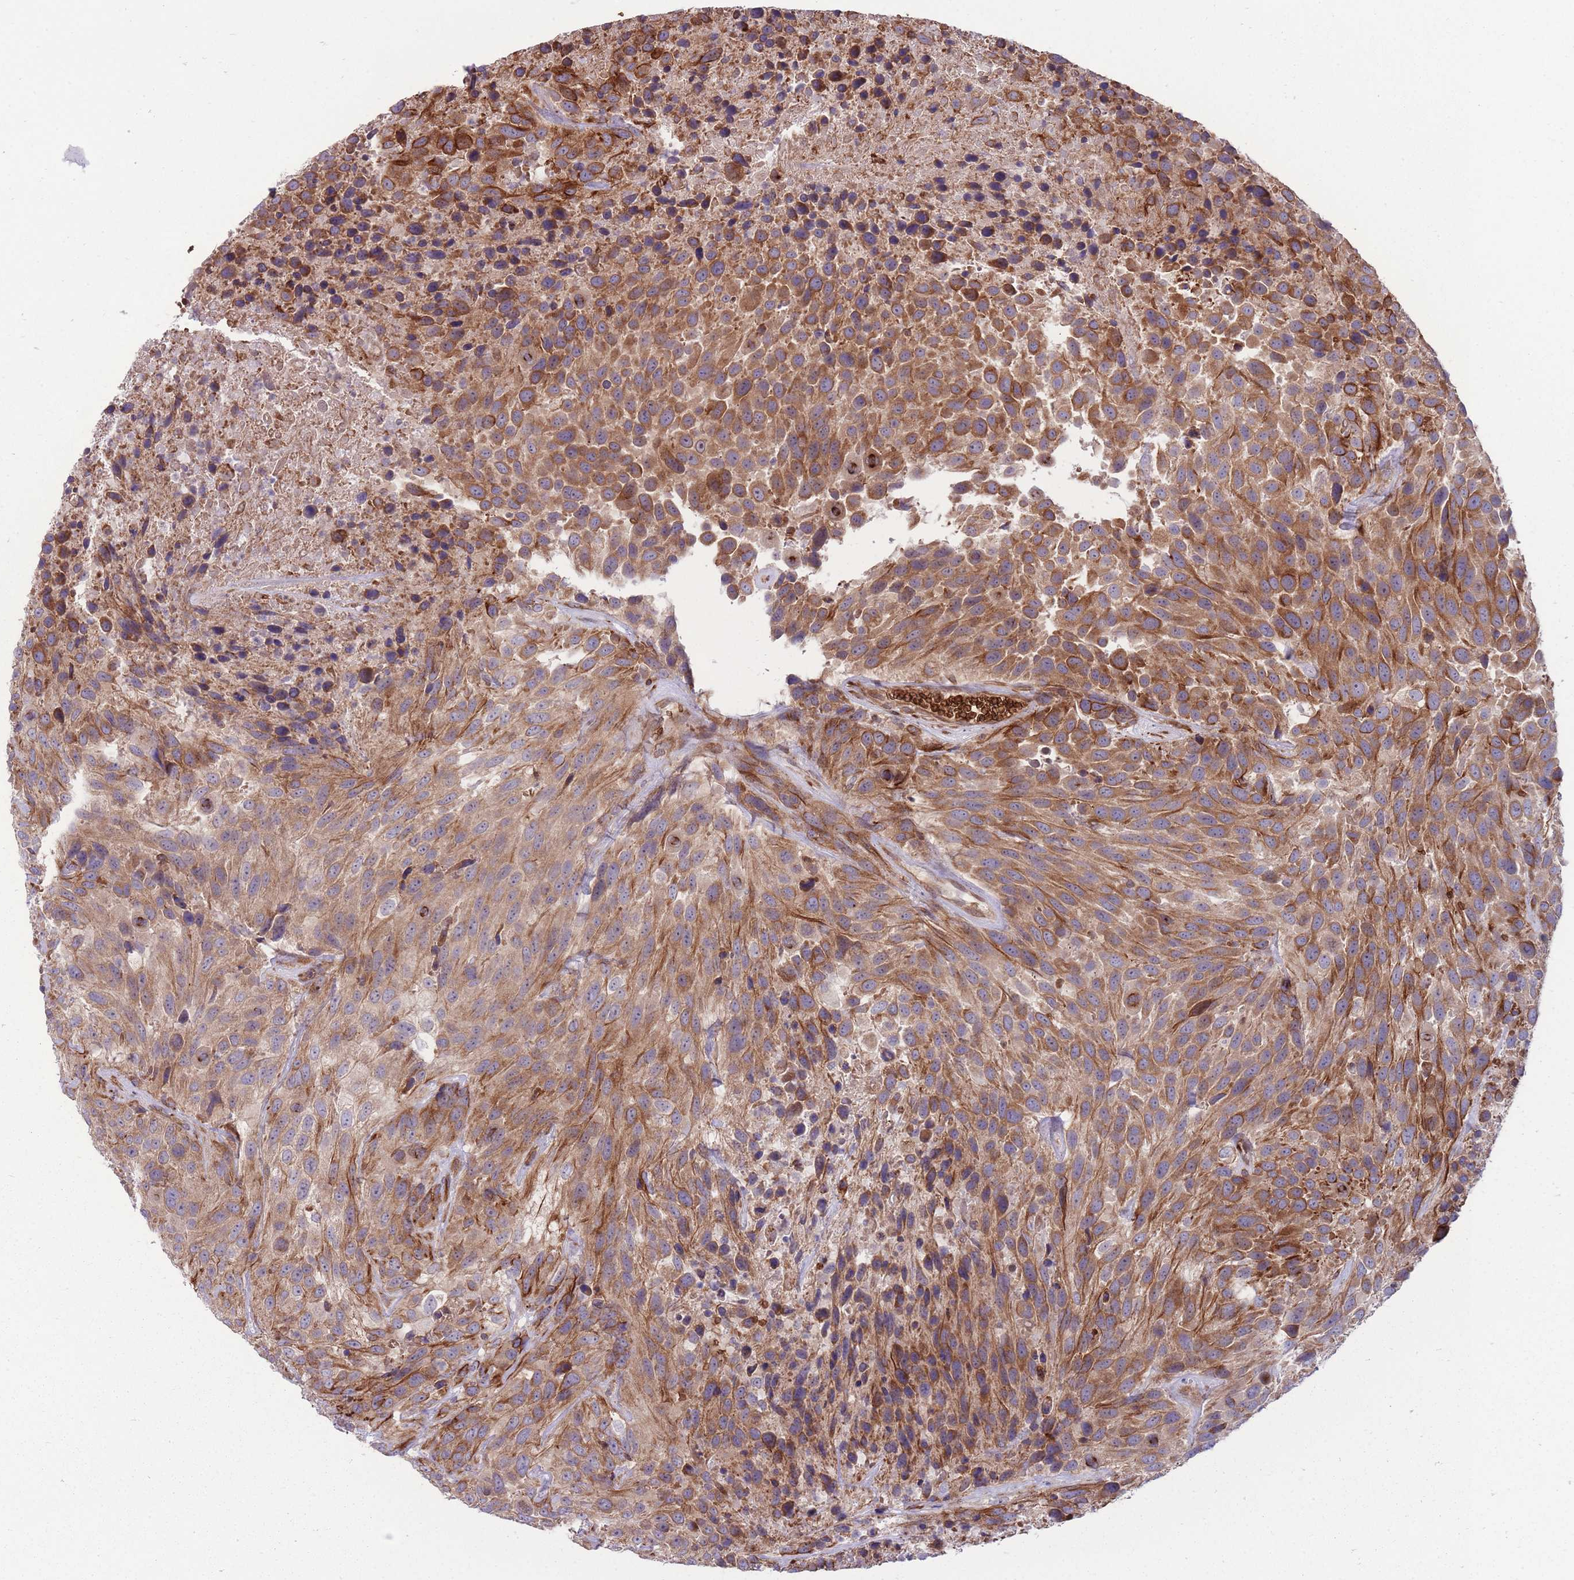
{"staining": {"intensity": "moderate", "quantity": ">75%", "location": "cytoplasmic/membranous"}, "tissue": "urothelial cancer", "cell_type": "Tumor cells", "image_type": "cancer", "snomed": [{"axis": "morphology", "description": "Urothelial carcinoma, High grade"}, {"axis": "topography", "description": "Urinary bladder"}], "caption": "High-power microscopy captured an immunohistochemistry (IHC) histopathology image of urothelial carcinoma (high-grade), revealing moderate cytoplasmic/membranous staining in about >75% of tumor cells. The staining is performed using DAB (3,3'-diaminobenzidine) brown chromogen to label protein expression. The nuclei are counter-stained blue using hematoxylin.", "gene": "ANKRD10", "patient": {"sex": "female", "age": 70}}